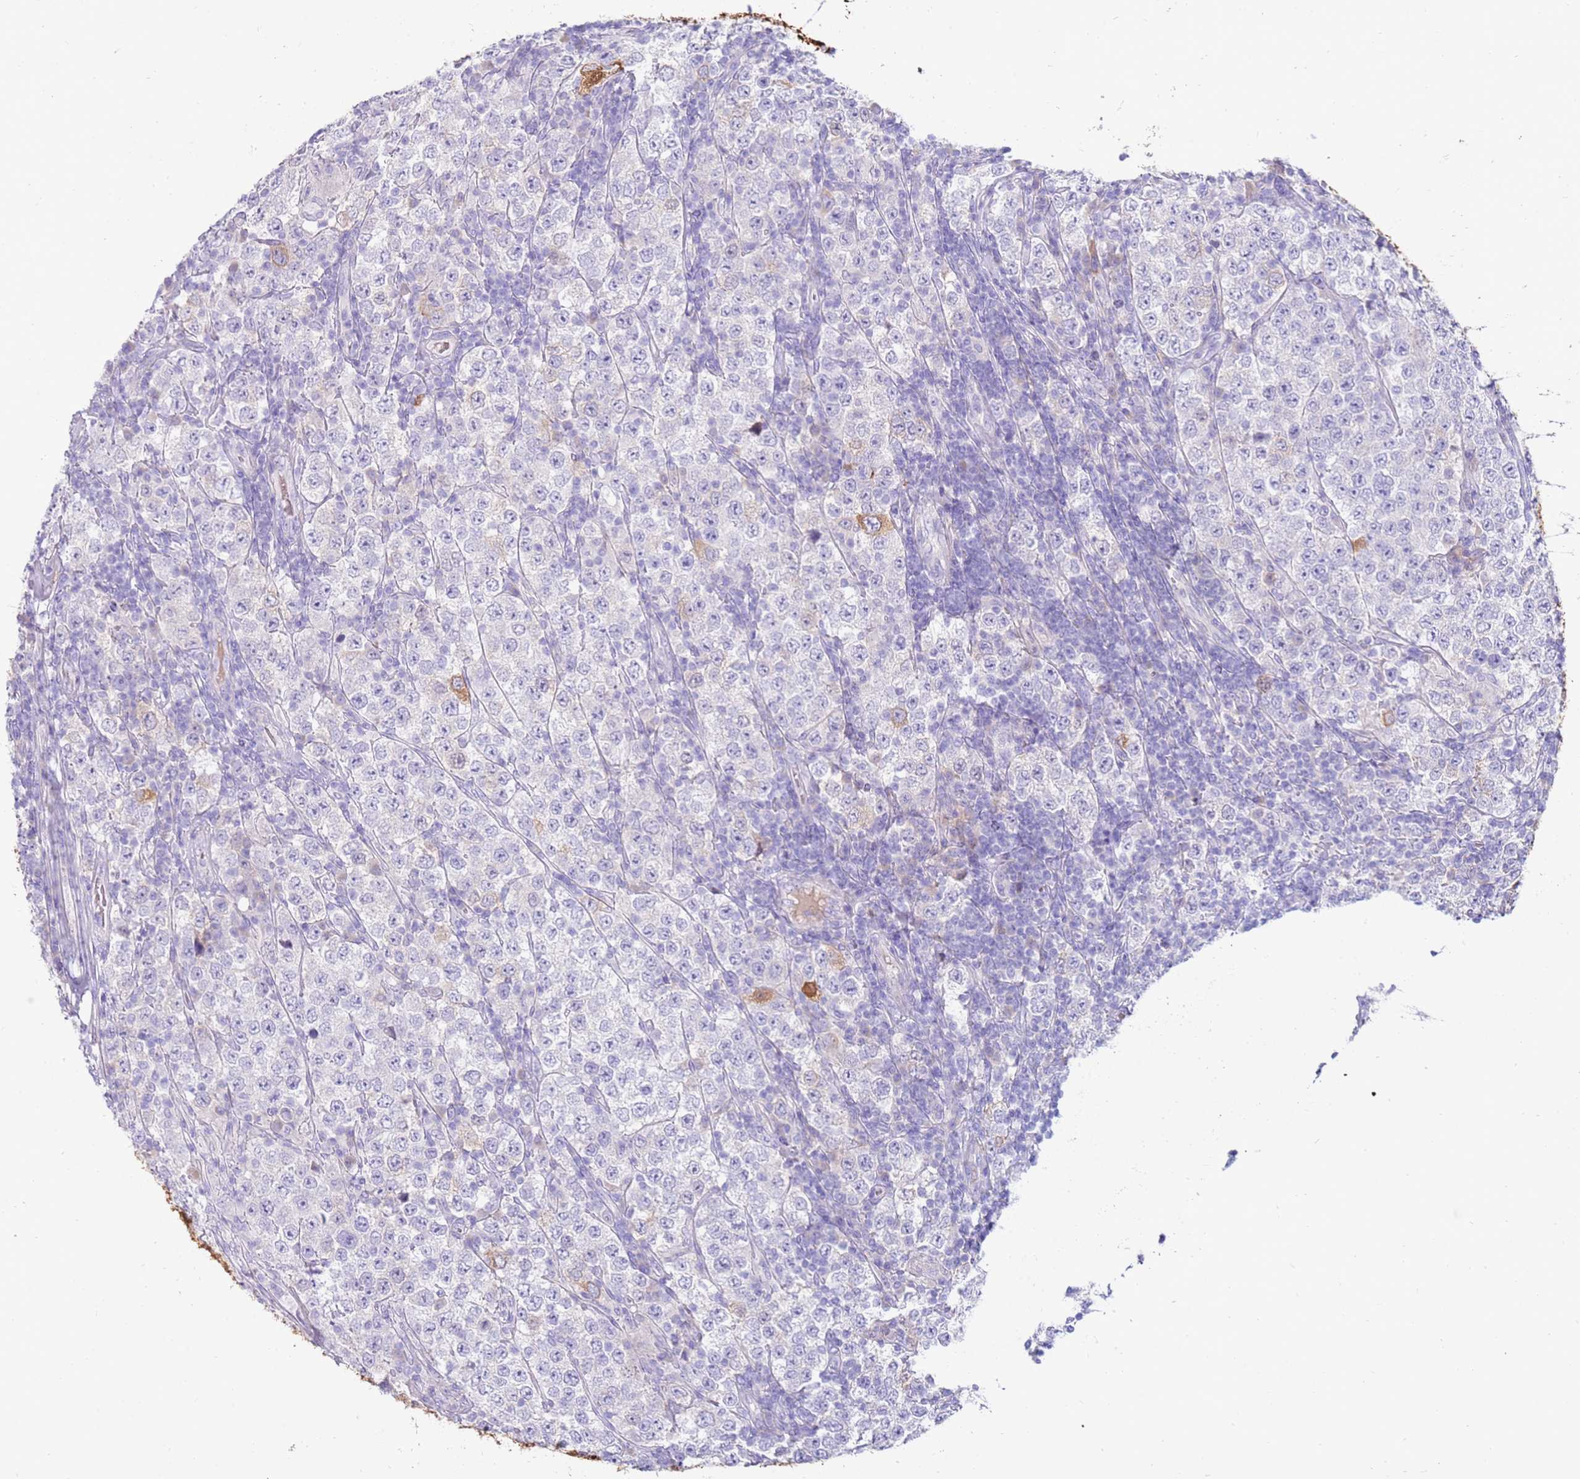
{"staining": {"intensity": "moderate", "quantity": "<25%", "location": "cytoplasmic/membranous"}, "tissue": "testis cancer", "cell_type": "Tumor cells", "image_type": "cancer", "snomed": [{"axis": "morphology", "description": "Normal tissue, NOS"}, {"axis": "morphology", "description": "Urothelial carcinoma, High grade"}, {"axis": "morphology", "description": "Seminoma, NOS"}, {"axis": "morphology", "description": "Carcinoma, Embryonal, NOS"}, {"axis": "topography", "description": "Urinary bladder"}, {"axis": "topography", "description": "Testis"}], "caption": "Human seminoma (testis) stained for a protein (brown) exhibits moderate cytoplasmic/membranous positive positivity in approximately <25% of tumor cells.", "gene": "EVPLL", "patient": {"sex": "male", "age": 41}}